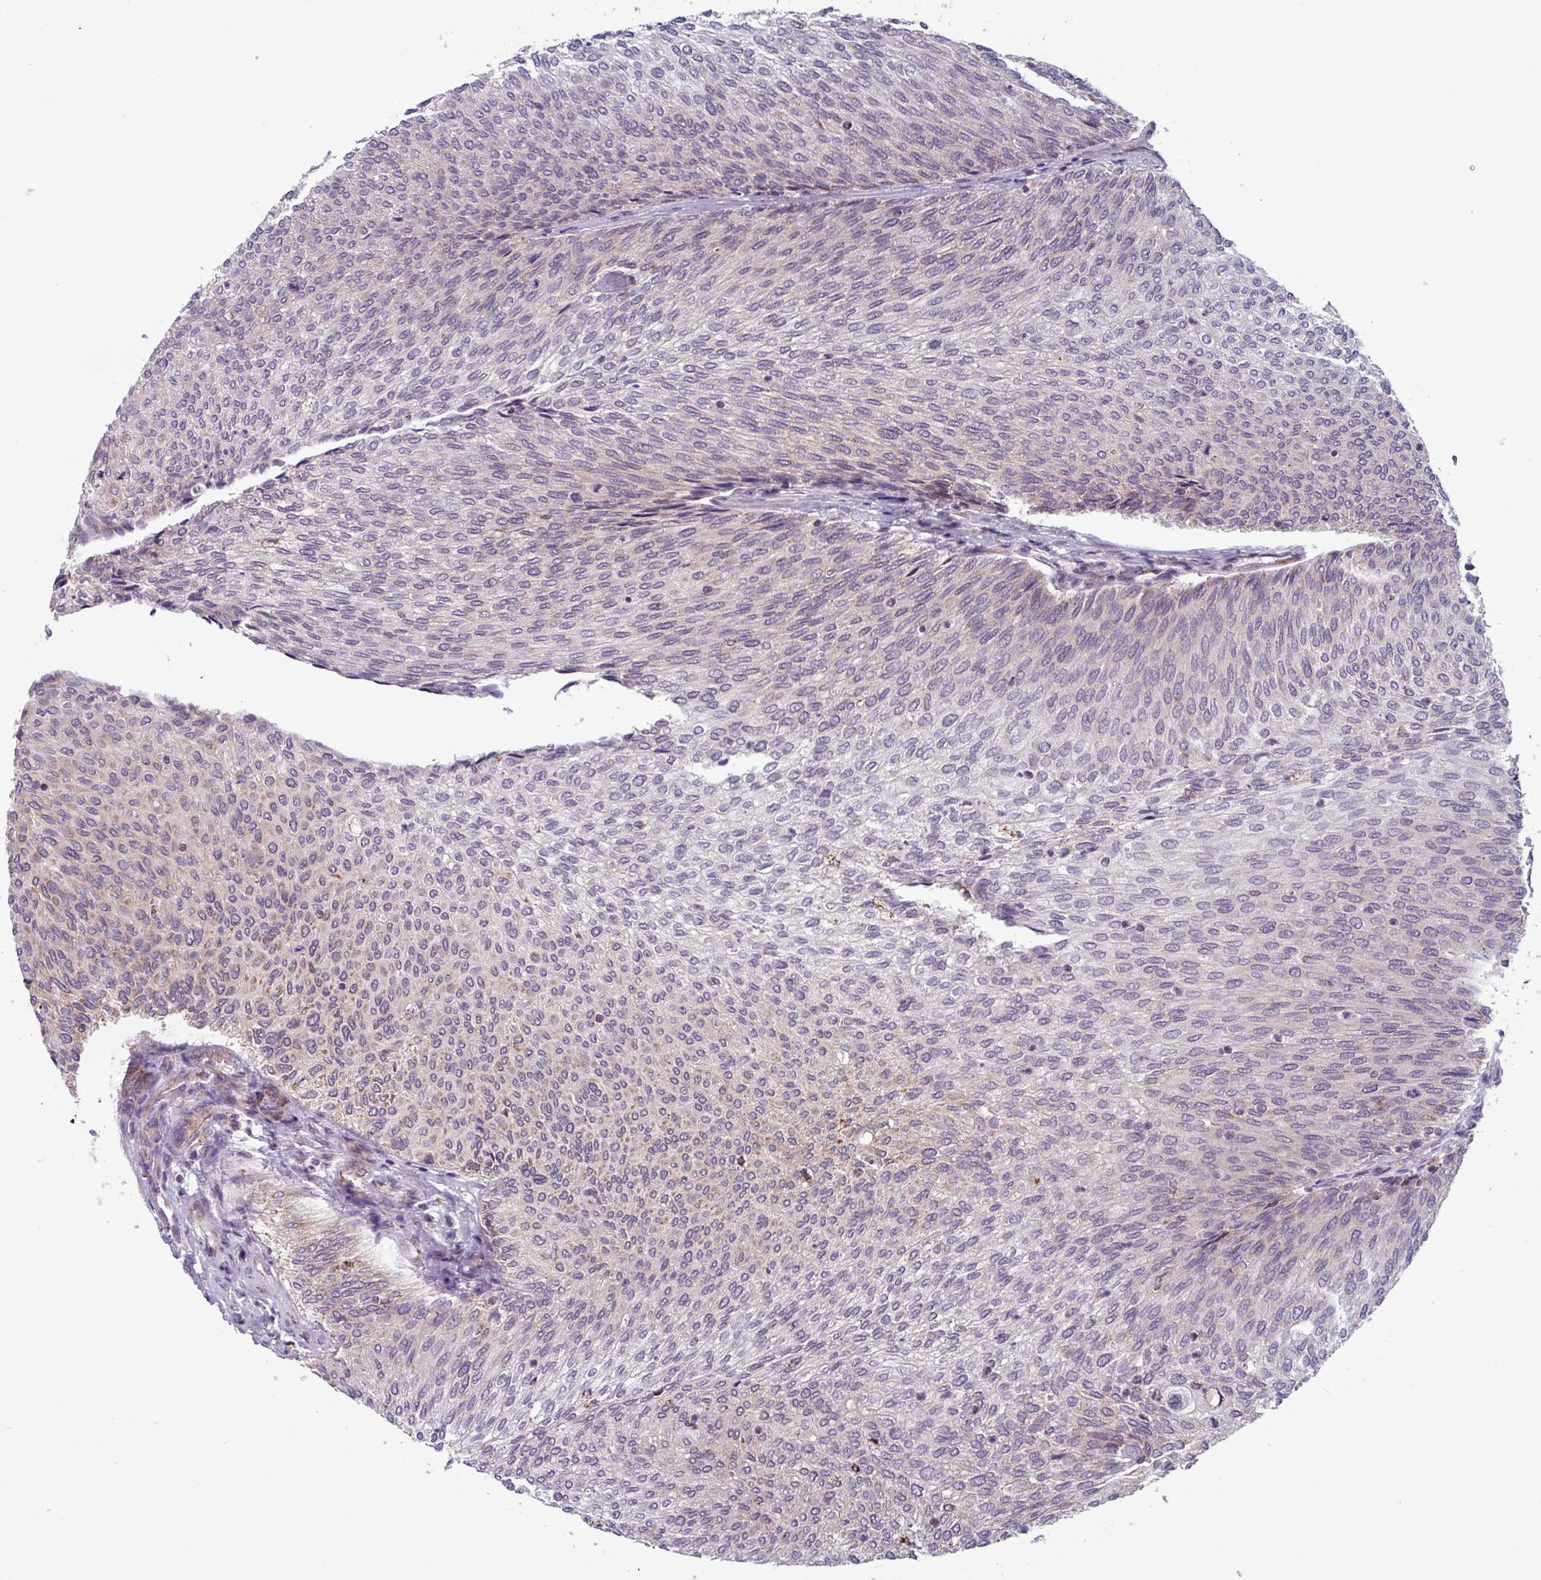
{"staining": {"intensity": "moderate", "quantity": "<25%", "location": "cytoplasmic/membranous"}, "tissue": "urothelial cancer", "cell_type": "Tumor cells", "image_type": "cancer", "snomed": [{"axis": "morphology", "description": "Urothelial carcinoma, Low grade"}, {"axis": "topography", "description": "Urinary bladder"}], "caption": "The immunohistochemical stain shows moderate cytoplasmic/membranous staining in tumor cells of urothelial cancer tissue.", "gene": "AKIRIN1", "patient": {"sex": "female", "age": 79}}